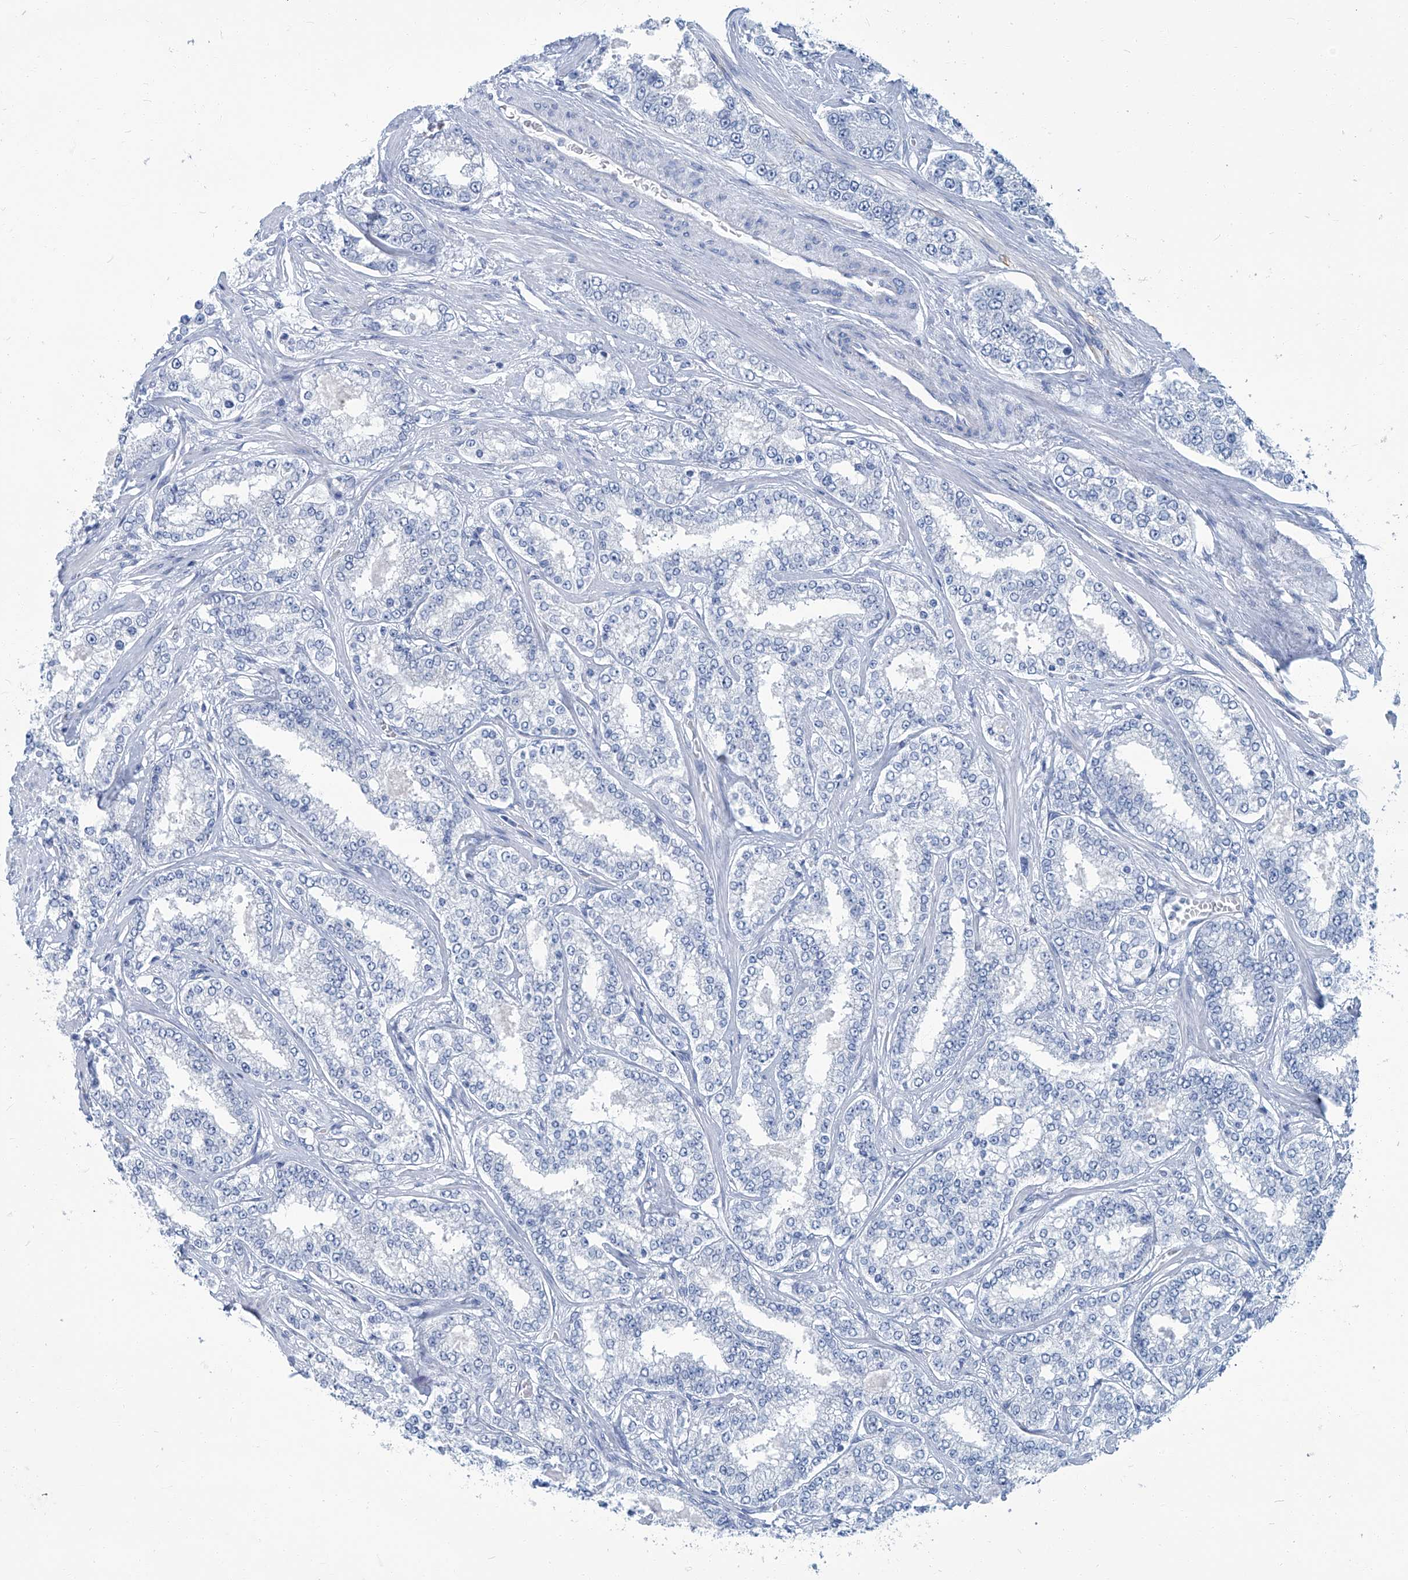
{"staining": {"intensity": "negative", "quantity": "none", "location": "none"}, "tissue": "prostate cancer", "cell_type": "Tumor cells", "image_type": "cancer", "snomed": [{"axis": "morphology", "description": "Normal tissue, NOS"}, {"axis": "morphology", "description": "Adenocarcinoma, High grade"}, {"axis": "topography", "description": "Prostate"}], "caption": "Micrograph shows no significant protein positivity in tumor cells of high-grade adenocarcinoma (prostate).", "gene": "PFKL", "patient": {"sex": "male", "age": 83}}